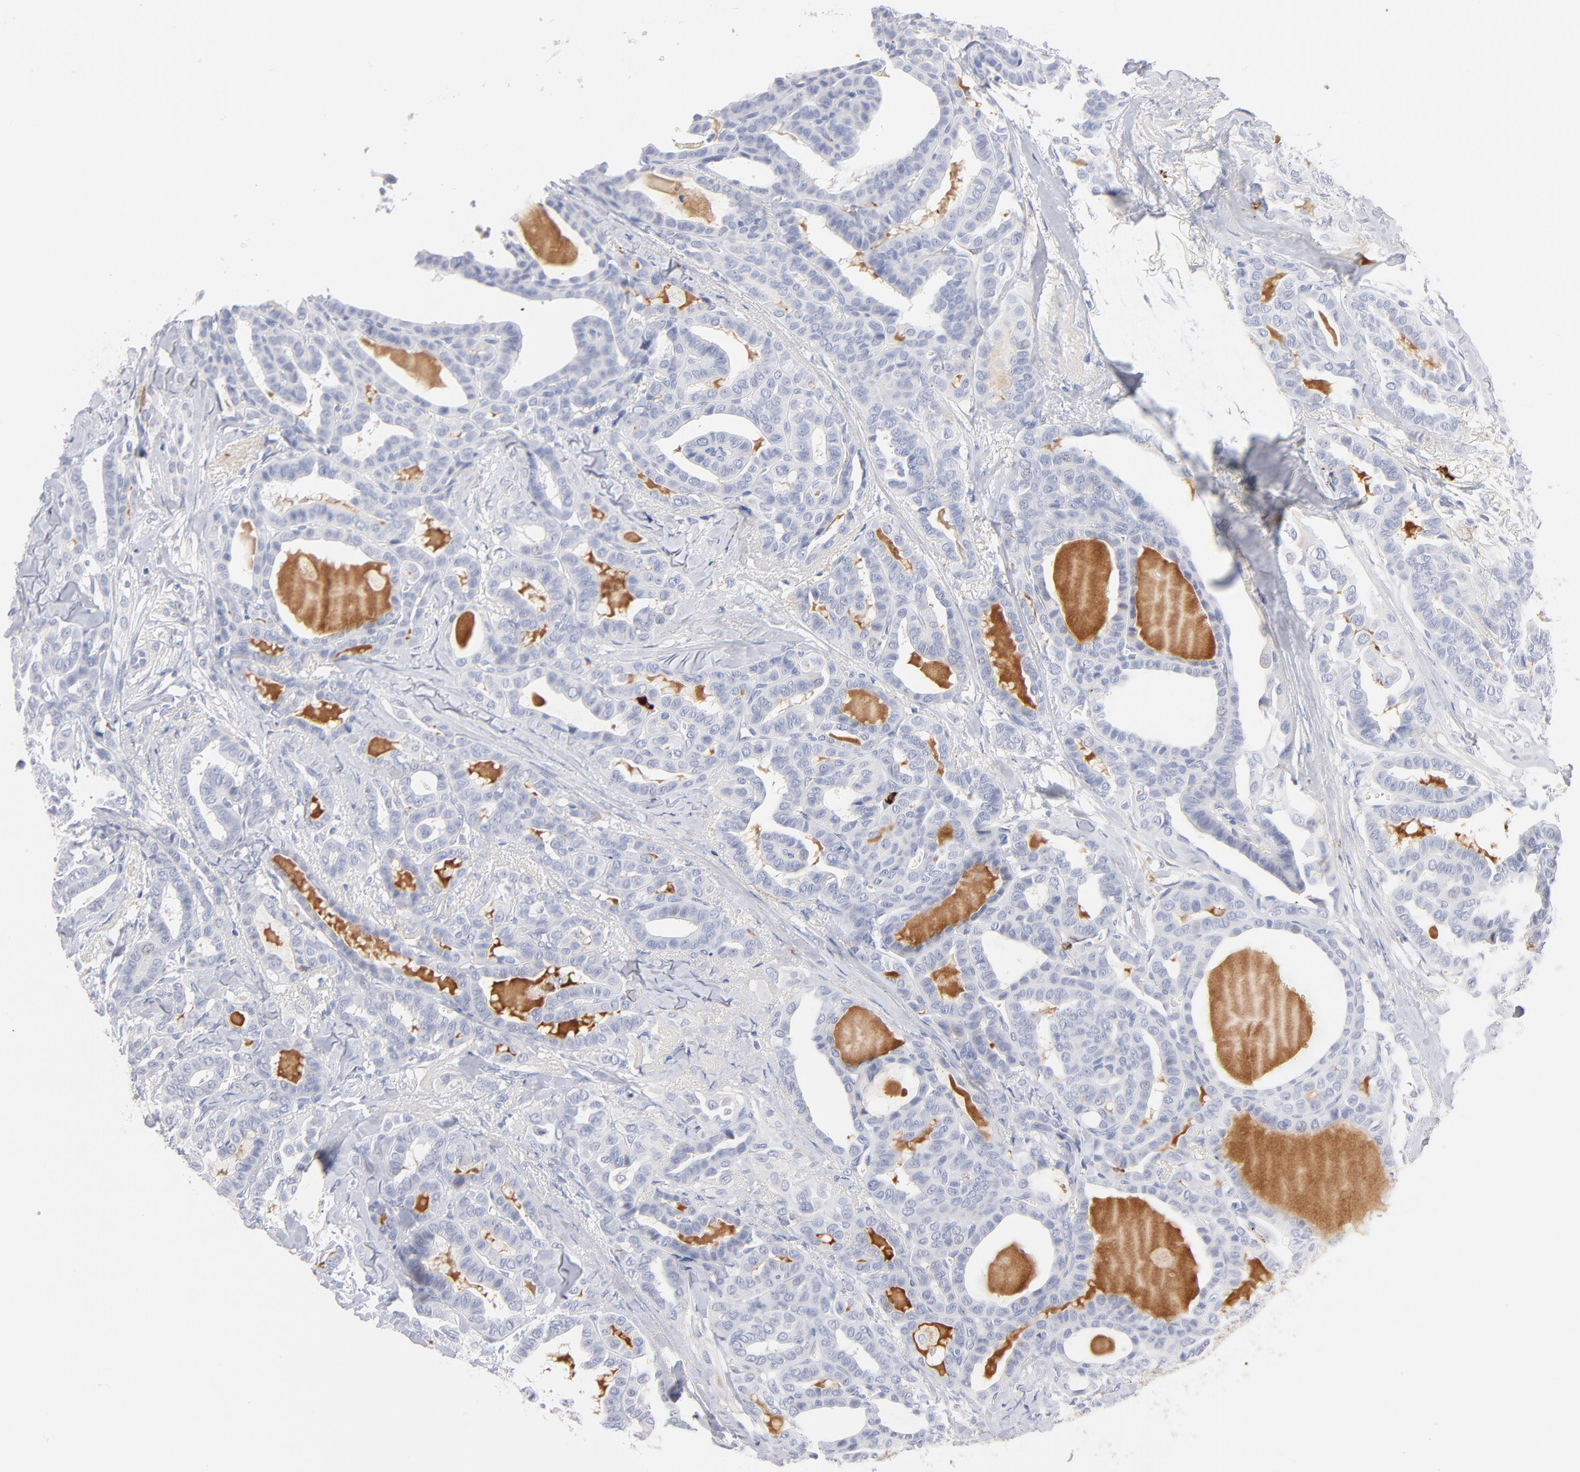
{"staining": {"intensity": "negative", "quantity": "none", "location": "none"}, "tissue": "thyroid cancer", "cell_type": "Tumor cells", "image_type": "cancer", "snomed": [{"axis": "morphology", "description": "Carcinoma, NOS"}, {"axis": "topography", "description": "Thyroid gland"}], "caption": "Immunohistochemistry (IHC) photomicrograph of thyroid carcinoma stained for a protein (brown), which demonstrates no expression in tumor cells. The staining was performed using DAB (3,3'-diaminobenzidine) to visualize the protein expression in brown, while the nuclei were stained in blue with hematoxylin (Magnification: 20x).", "gene": "PLAT", "patient": {"sex": "female", "age": 91}}